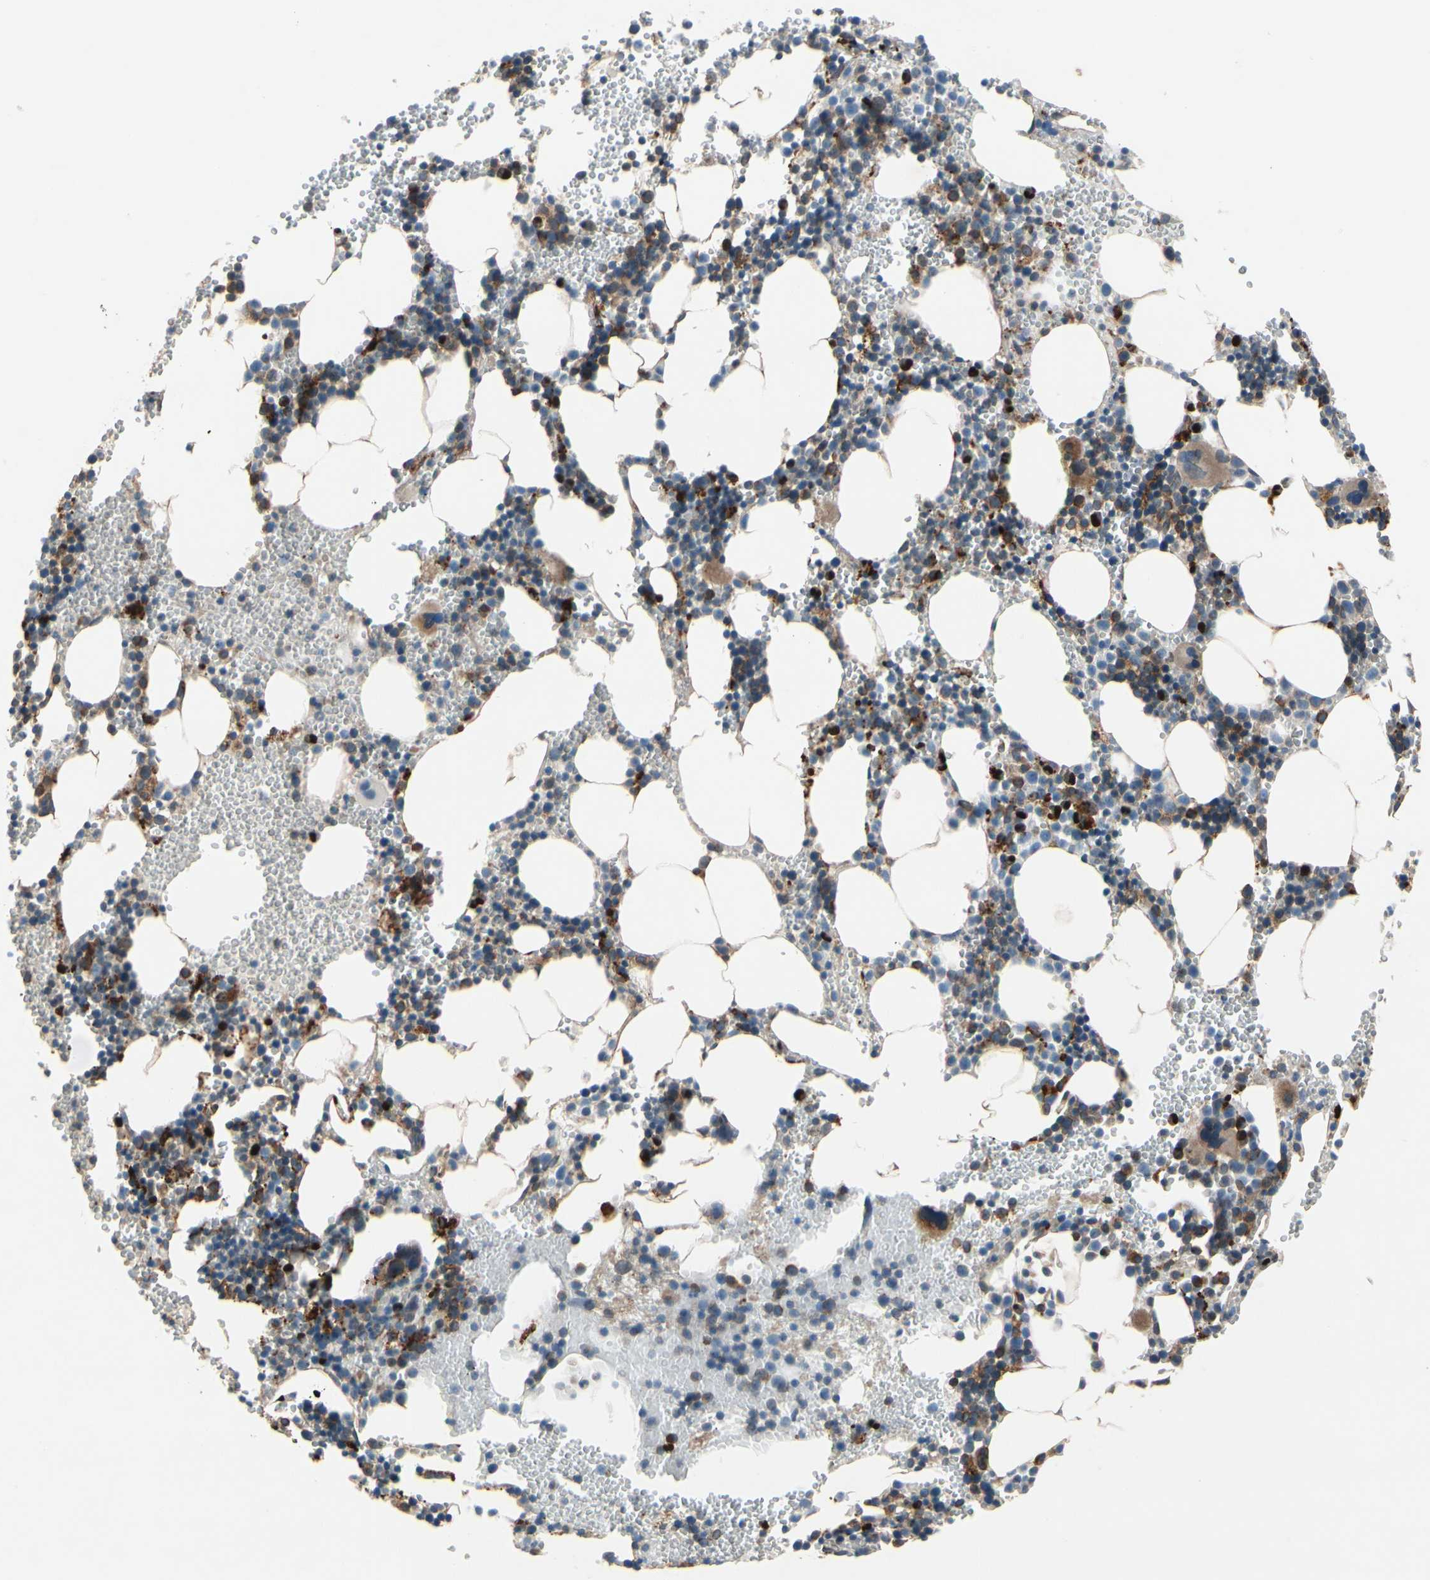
{"staining": {"intensity": "strong", "quantity": "25%-75%", "location": "cytoplasmic/membranous"}, "tissue": "bone marrow", "cell_type": "Hematopoietic cells", "image_type": "normal", "snomed": [{"axis": "morphology", "description": "Normal tissue, NOS"}, {"axis": "morphology", "description": "Inflammation, NOS"}, {"axis": "topography", "description": "Bone marrow"}], "caption": "Hematopoietic cells show high levels of strong cytoplasmic/membranous staining in approximately 25%-75% of cells in normal bone marrow.", "gene": "CLCC1", "patient": {"sex": "male", "age": 42}}